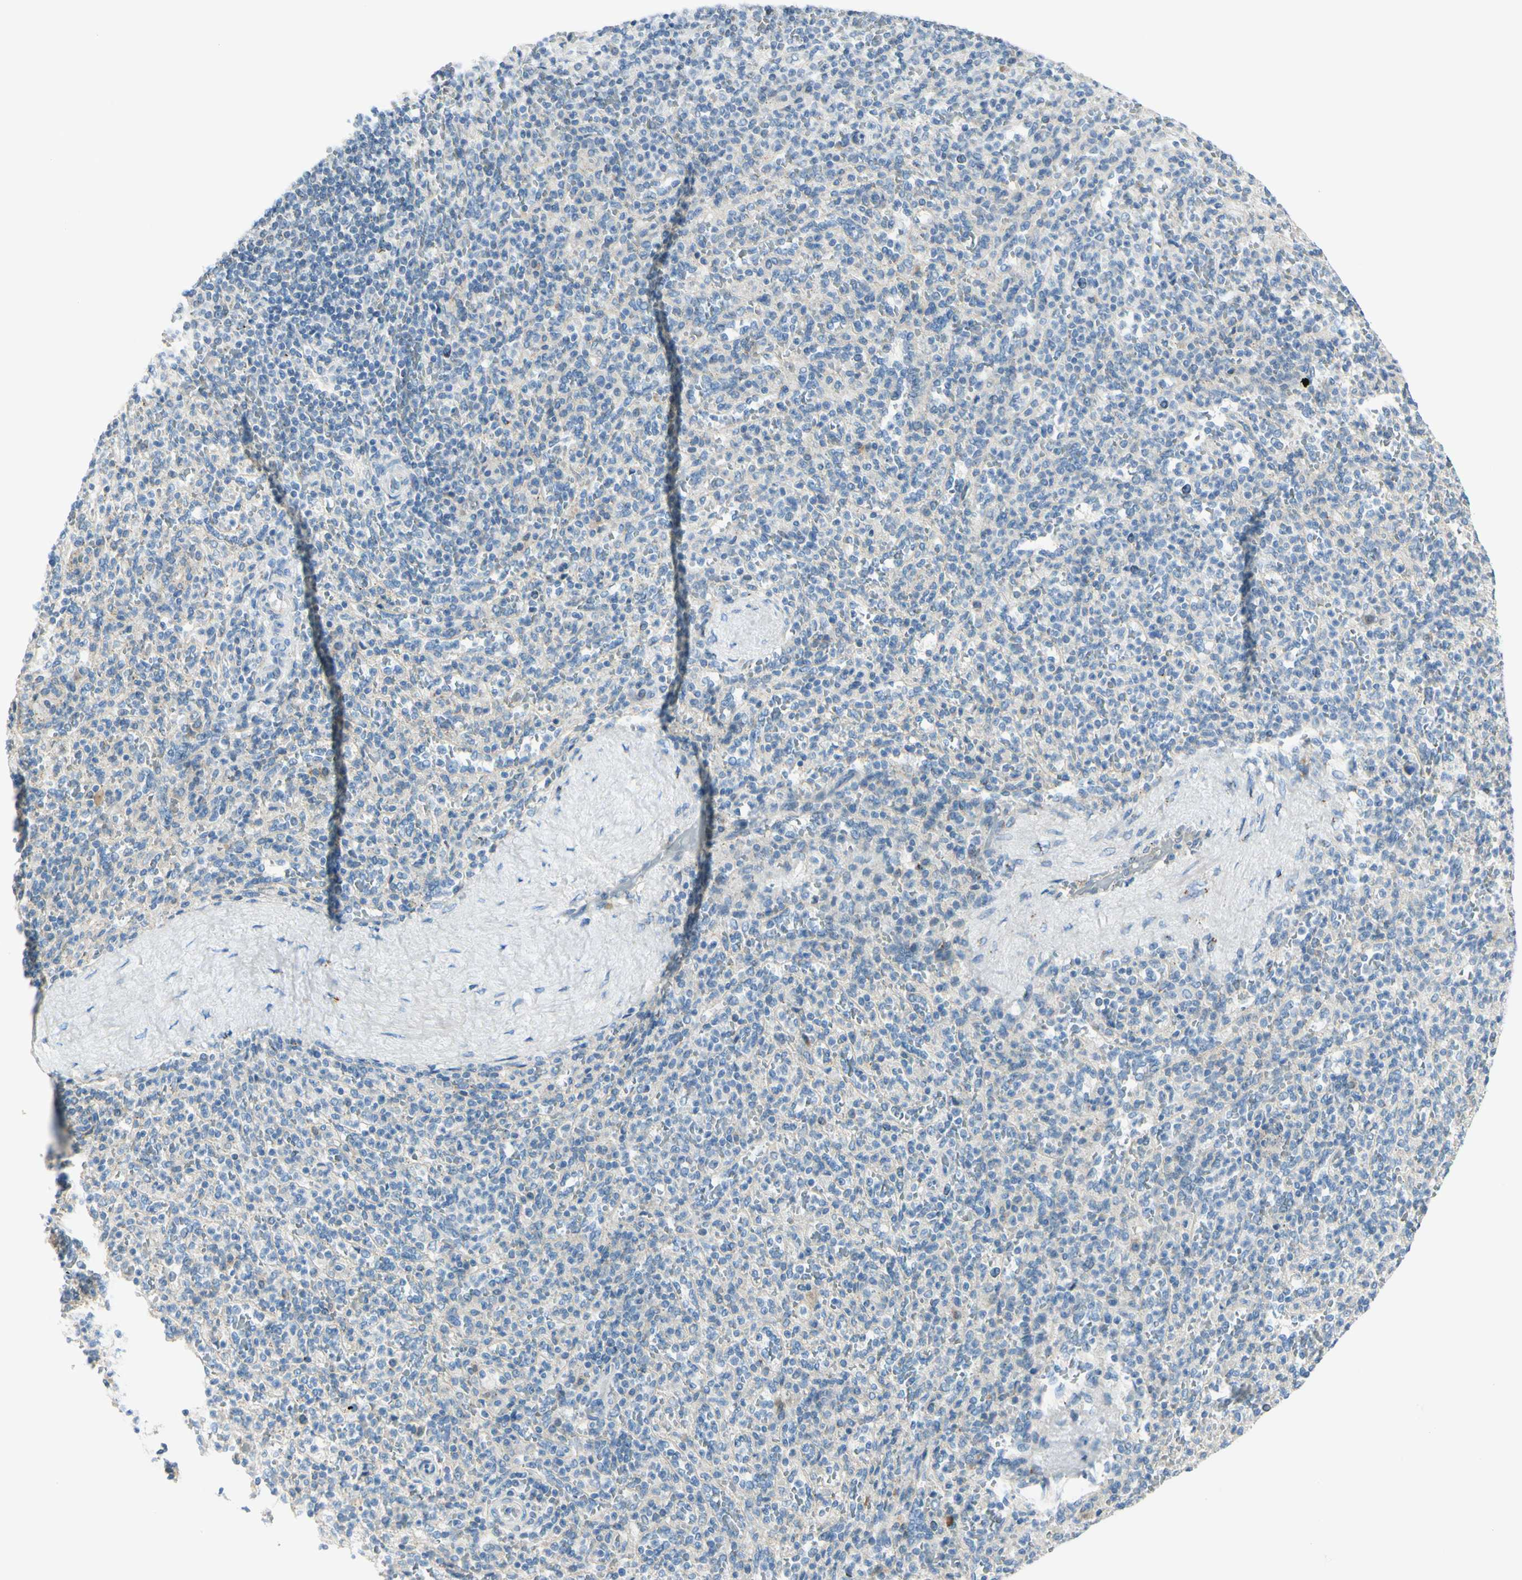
{"staining": {"intensity": "negative", "quantity": "none", "location": "none"}, "tissue": "spleen", "cell_type": "Cells in red pulp", "image_type": "normal", "snomed": [{"axis": "morphology", "description": "Normal tissue, NOS"}, {"axis": "topography", "description": "Spleen"}], "caption": "Cells in red pulp are negative for protein expression in benign human spleen. (DAB (3,3'-diaminobenzidine) immunohistochemistry with hematoxylin counter stain).", "gene": "GALNT5", "patient": {"sex": "male", "age": 36}}